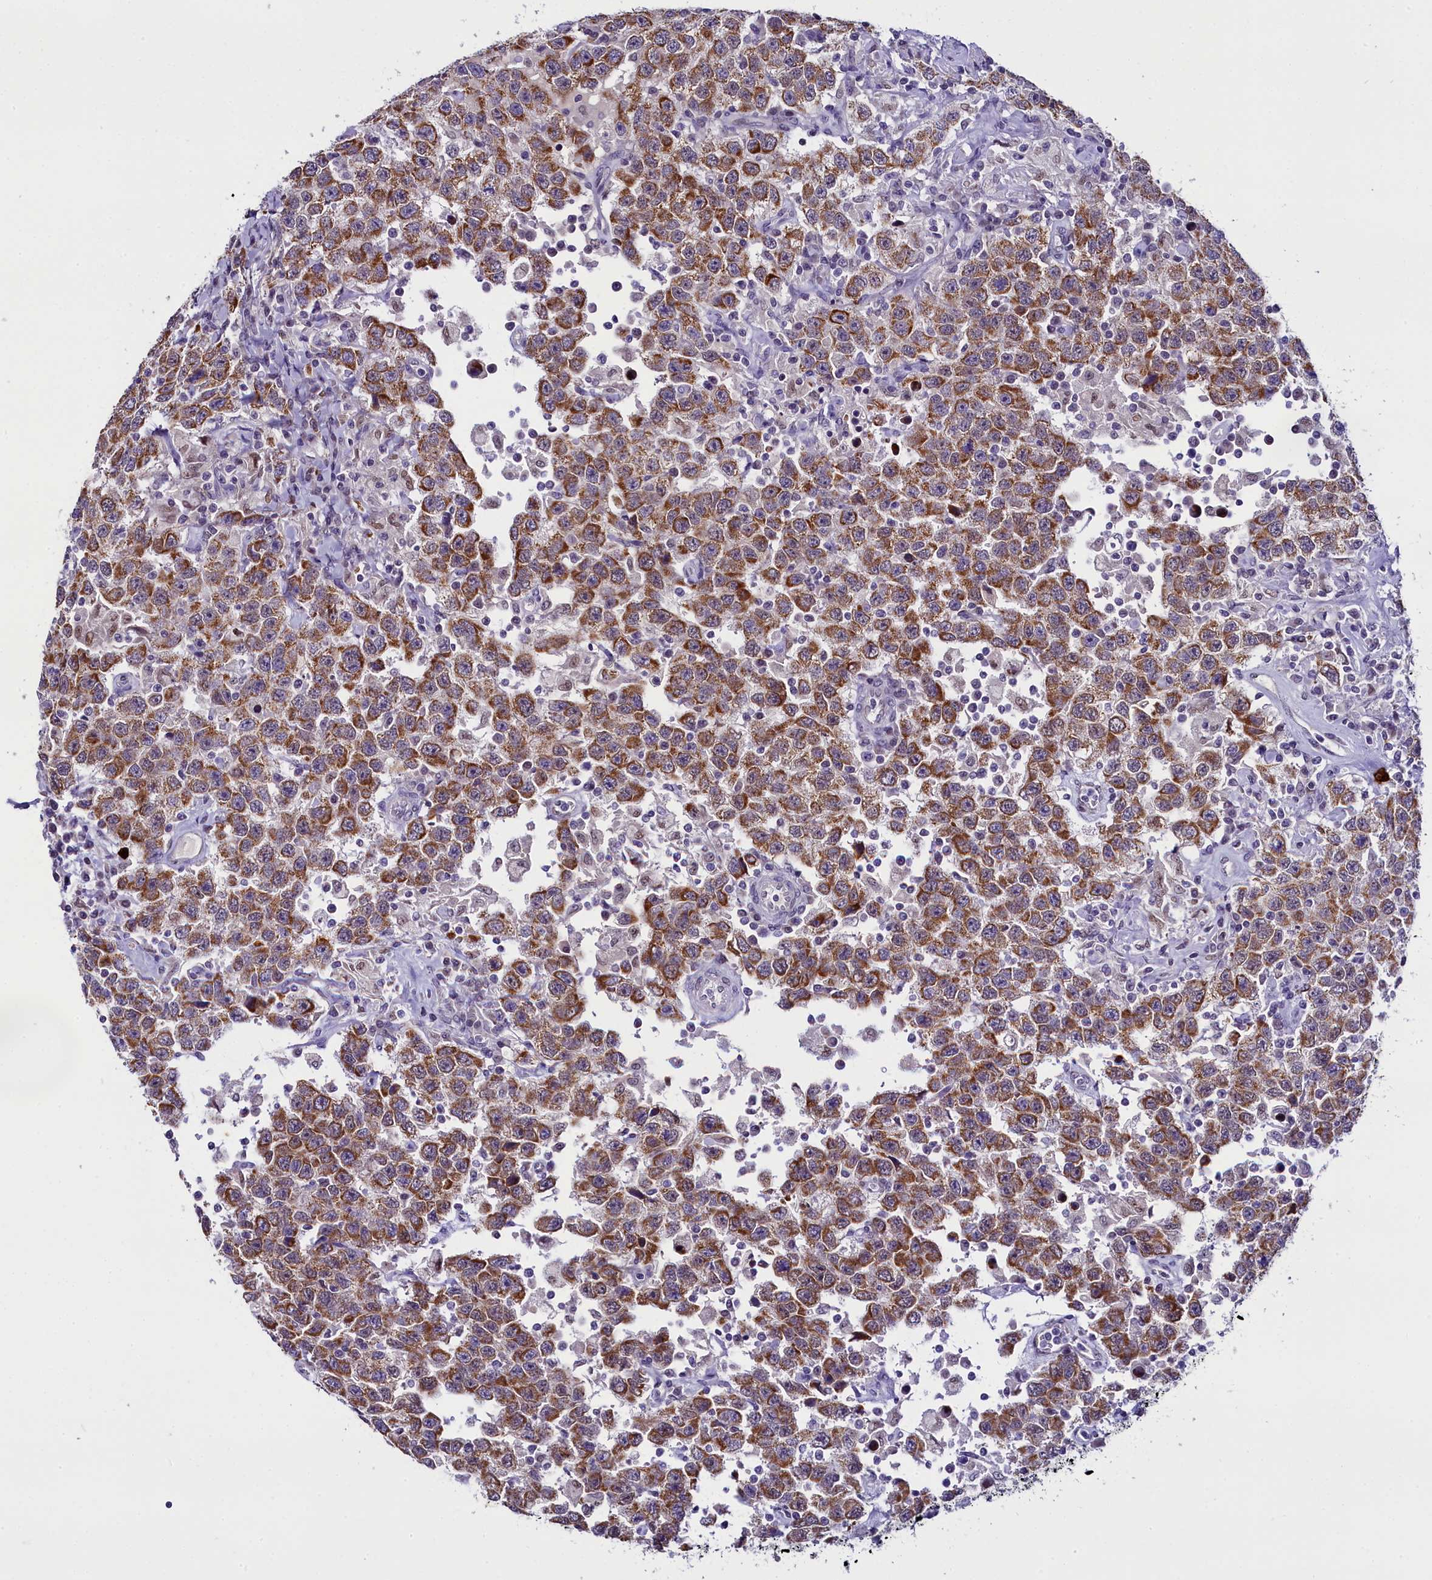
{"staining": {"intensity": "moderate", "quantity": ">75%", "location": "cytoplasmic/membranous"}, "tissue": "testis cancer", "cell_type": "Tumor cells", "image_type": "cancer", "snomed": [{"axis": "morphology", "description": "Seminoma, NOS"}, {"axis": "topography", "description": "Testis"}], "caption": "Immunohistochemistry (IHC) image of human seminoma (testis) stained for a protein (brown), which shows medium levels of moderate cytoplasmic/membranous expression in about >75% of tumor cells.", "gene": "OSGEP", "patient": {"sex": "male", "age": 41}}